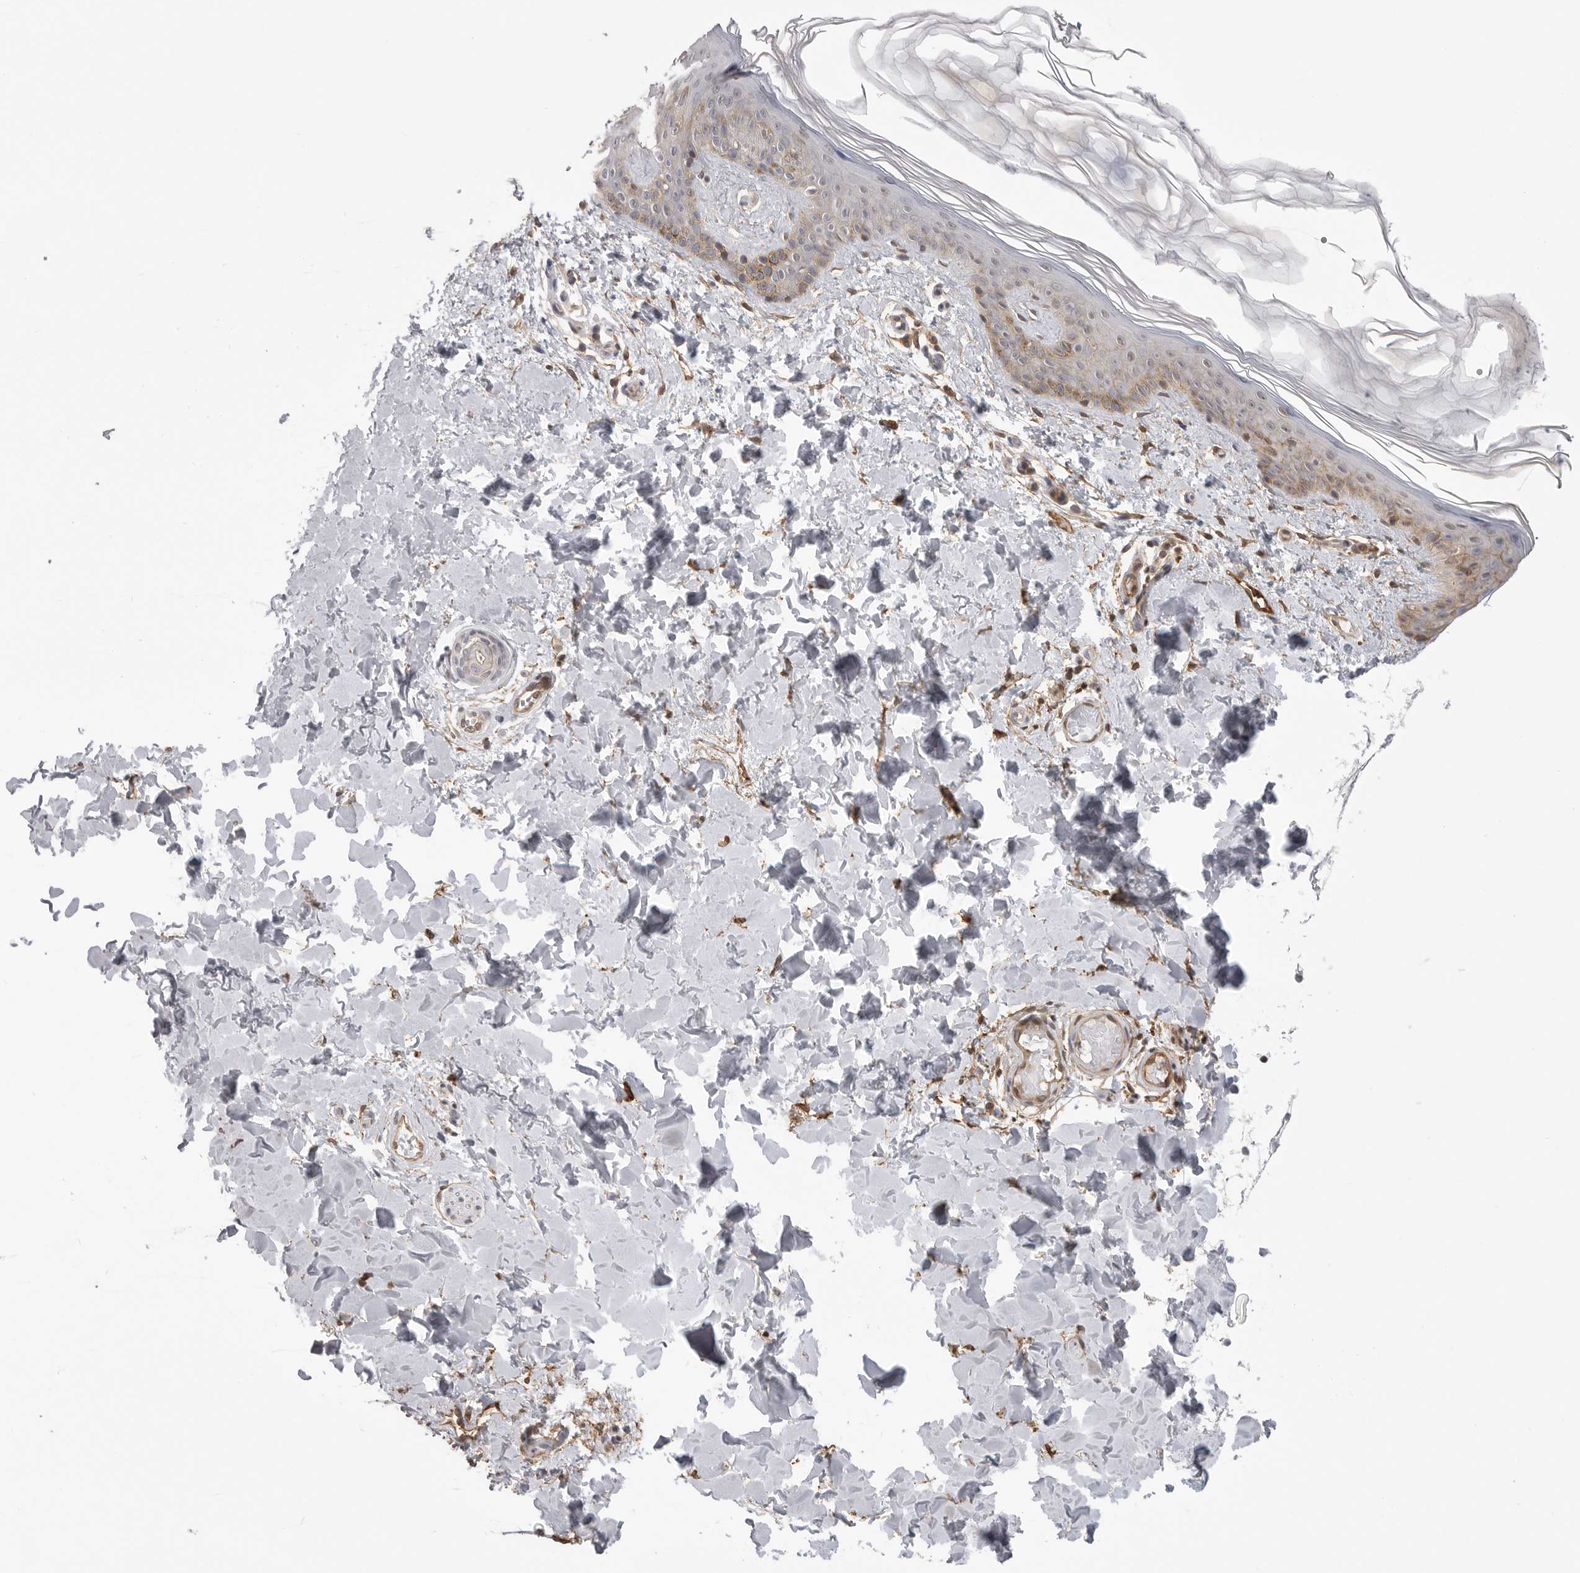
{"staining": {"intensity": "moderate", "quantity": ">75%", "location": "cytoplasmic/membranous"}, "tissue": "skin", "cell_type": "Fibroblasts", "image_type": "normal", "snomed": [{"axis": "morphology", "description": "Normal tissue, NOS"}, {"axis": "morphology", "description": "Neoplasm, benign, NOS"}, {"axis": "topography", "description": "Skin"}, {"axis": "topography", "description": "Soft tissue"}], "caption": "Immunohistochemistry (IHC) image of unremarkable skin: skin stained using immunohistochemistry reveals medium levels of moderate protein expression localized specifically in the cytoplasmic/membranous of fibroblasts, appearing as a cytoplasmic/membranous brown color.", "gene": "NECTIN1", "patient": {"sex": "male", "age": 26}}